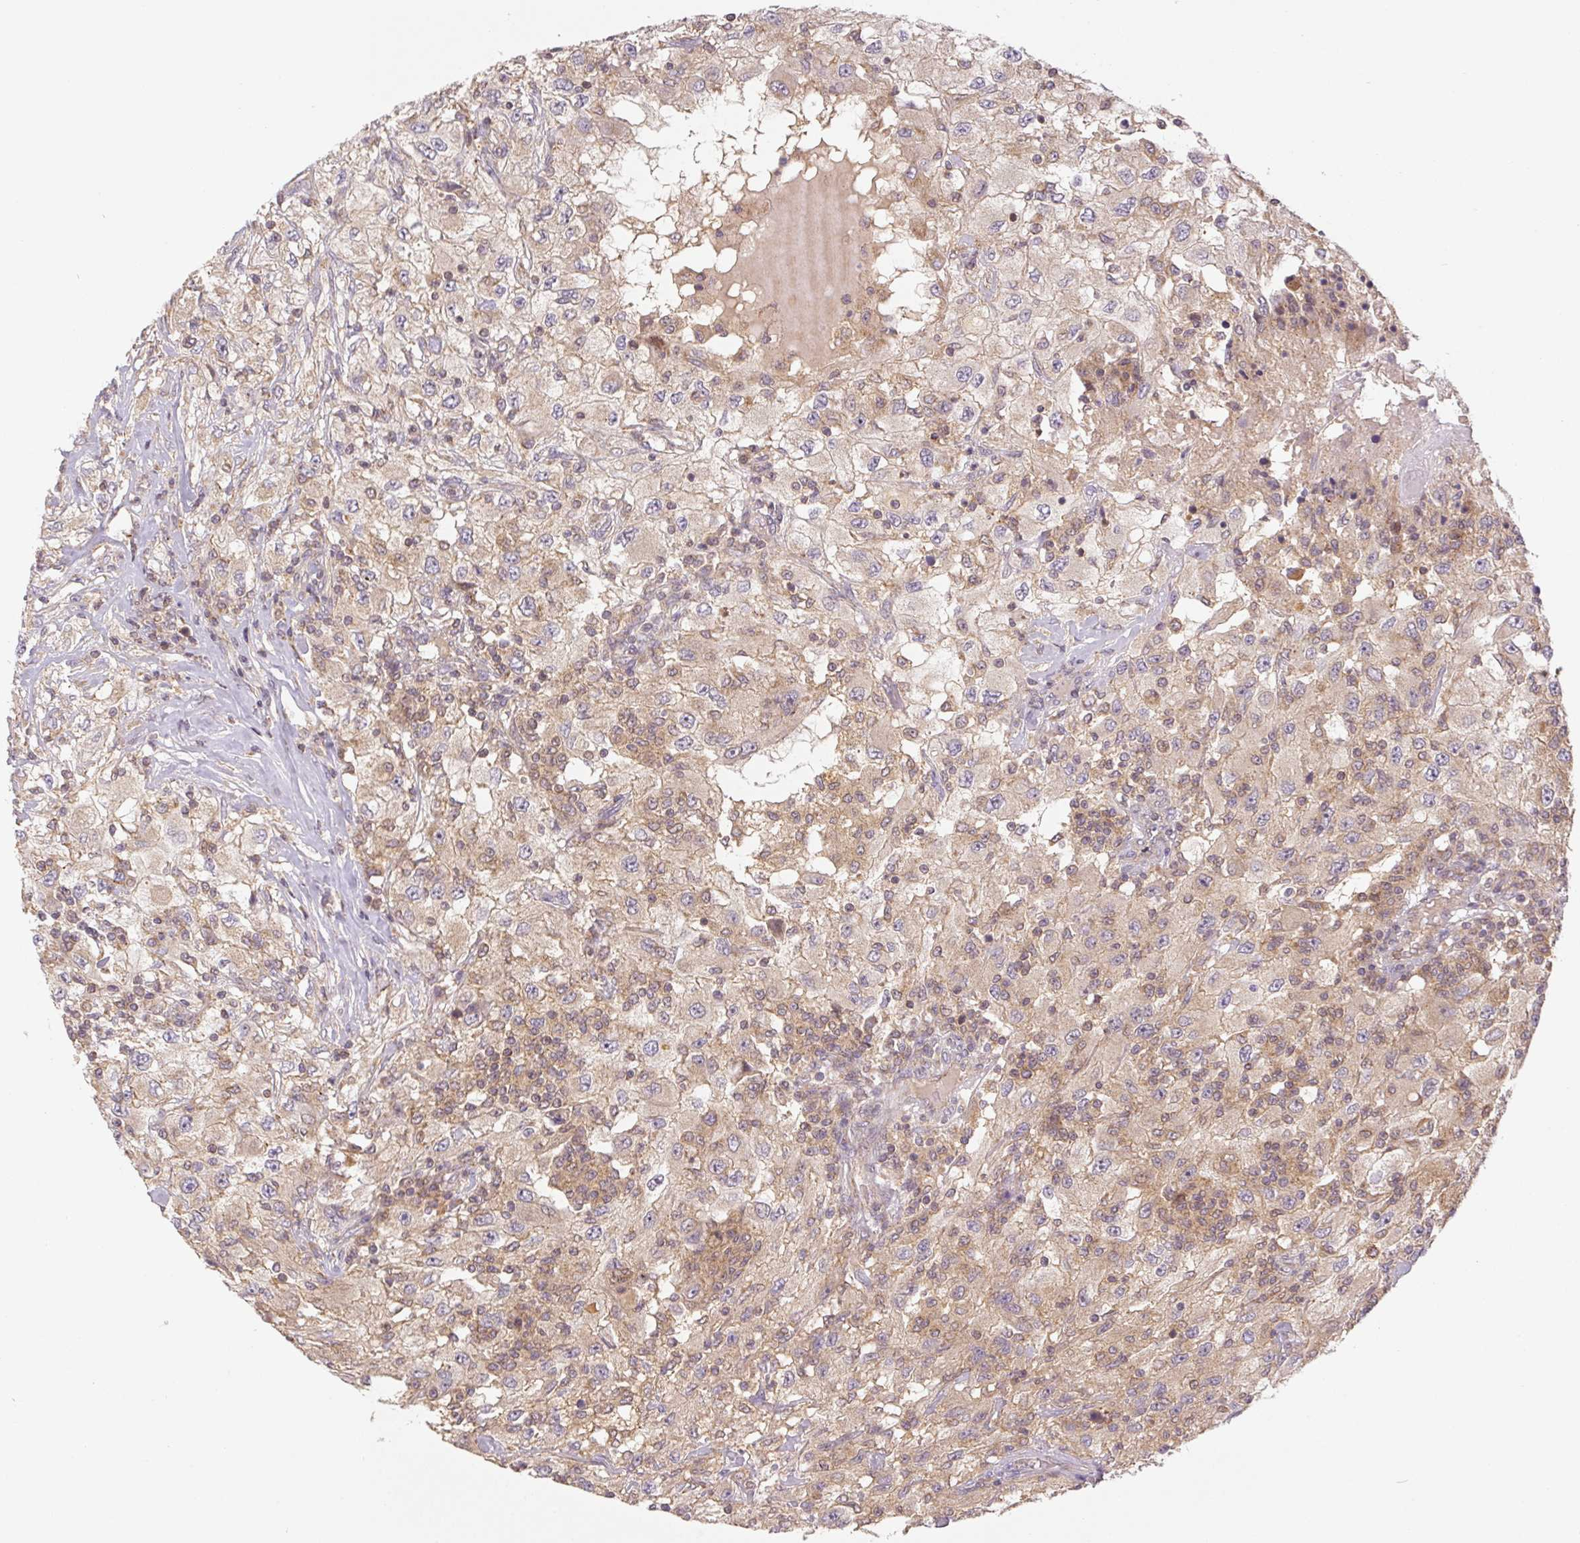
{"staining": {"intensity": "weak", "quantity": "25%-75%", "location": "cytoplasmic/membranous"}, "tissue": "renal cancer", "cell_type": "Tumor cells", "image_type": "cancer", "snomed": [{"axis": "morphology", "description": "Adenocarcinoma, NOS"}, {"axis": "topography", "description": "Kidney"}], "caption": "Human adenocarcinoma (renal) stained with a brown dye demonstrates weak cytoplasmic/membranous positive expression in approximately 25%-75% of tumor cells.", "gene": "MTHFD1", "patient": {"sex": "female", "age": 67}}